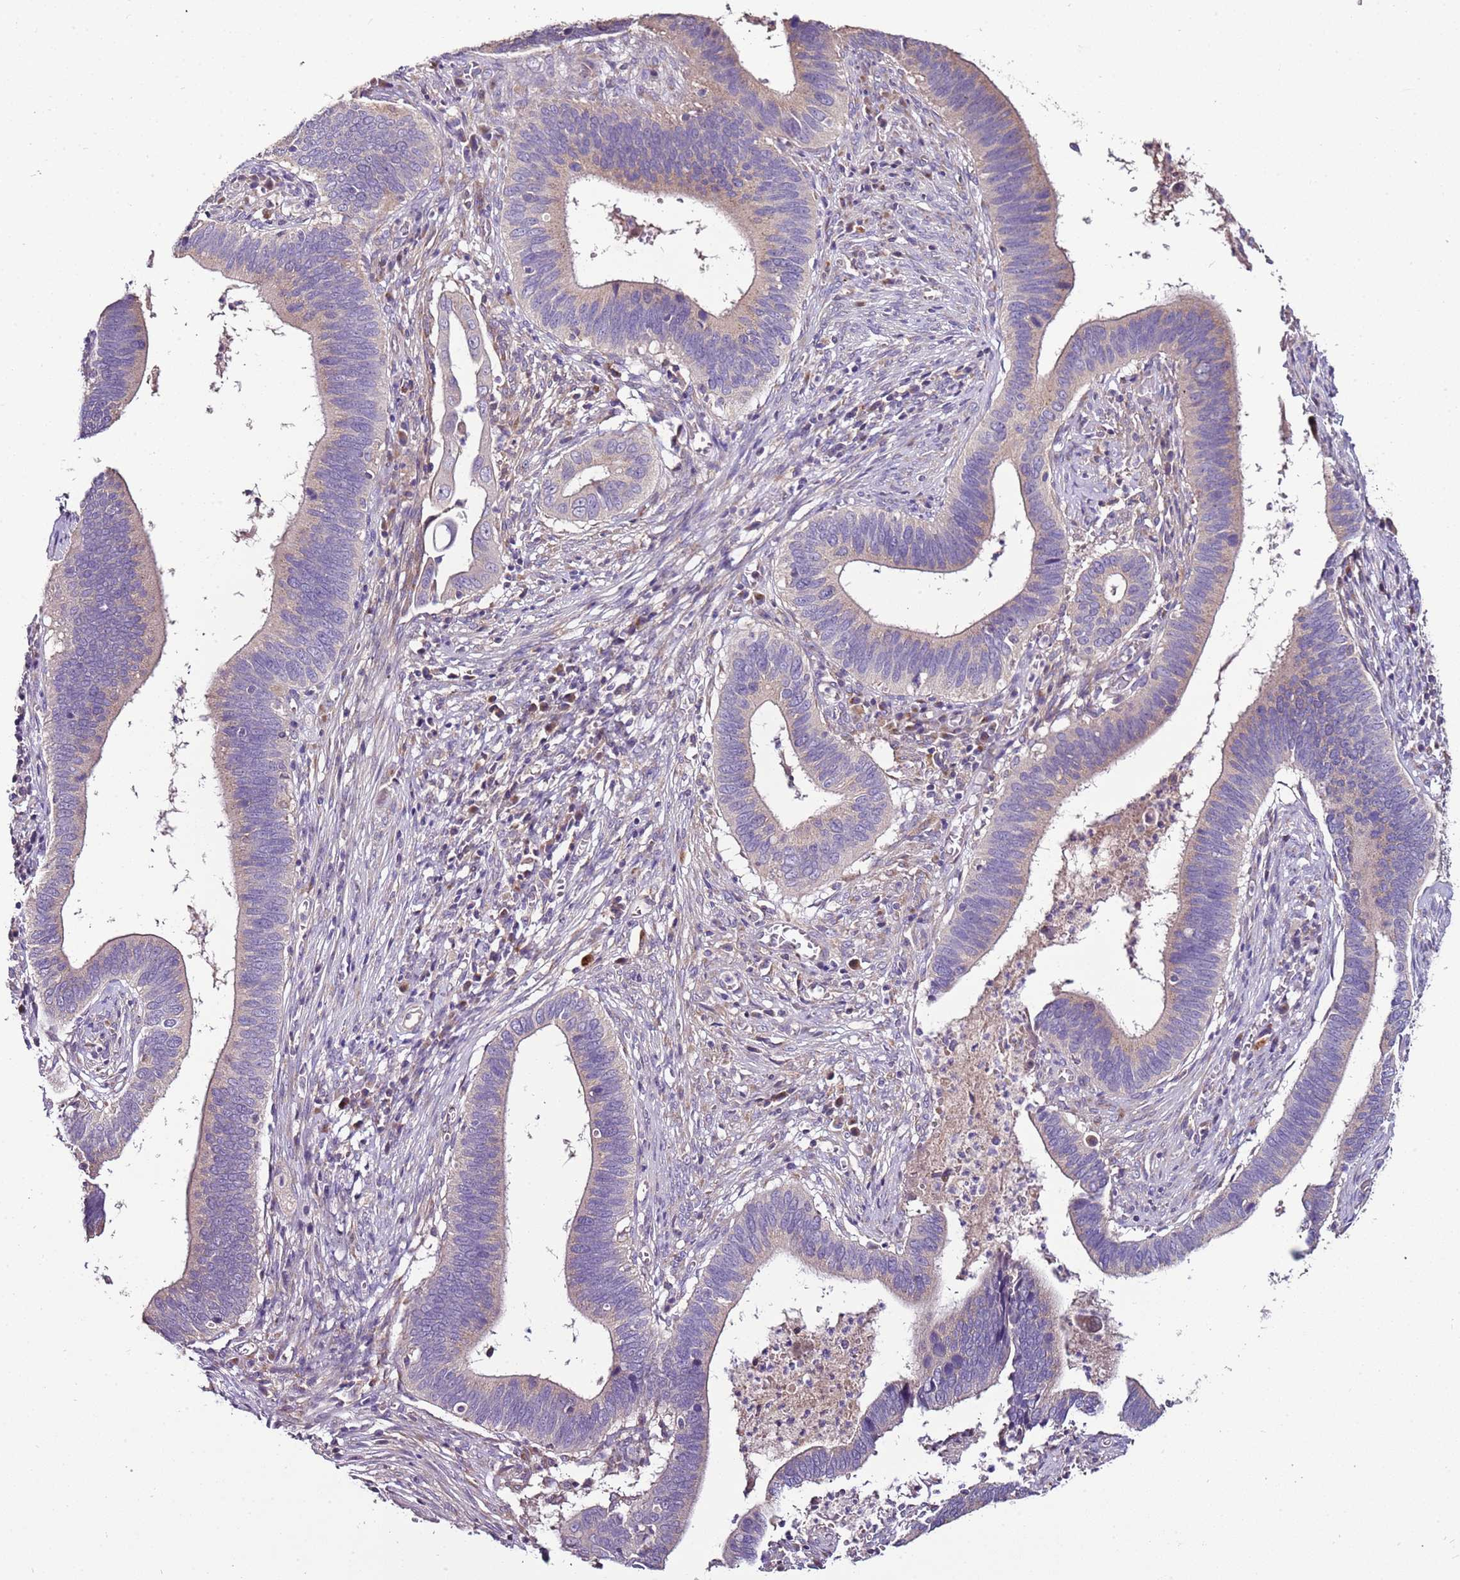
{"staining": {"intensity": "negative", "quantity": "none", "location": "none"}, "tissue": "cervical cancer", "cell_type": "Tumor cells", "image_type": "cancer", "snomed": [{"axis": "morphology", "description": "Adenocarcinoma, NOS"}, {"axis": "topography", "description": "Cervix"}], "caption": "Cervical adenocarcinoma stained for a protein using IHC exhibits no positivity tumor cells.", "gene": "FAM20A", "patient": {"sex": "female", "age": 42}}